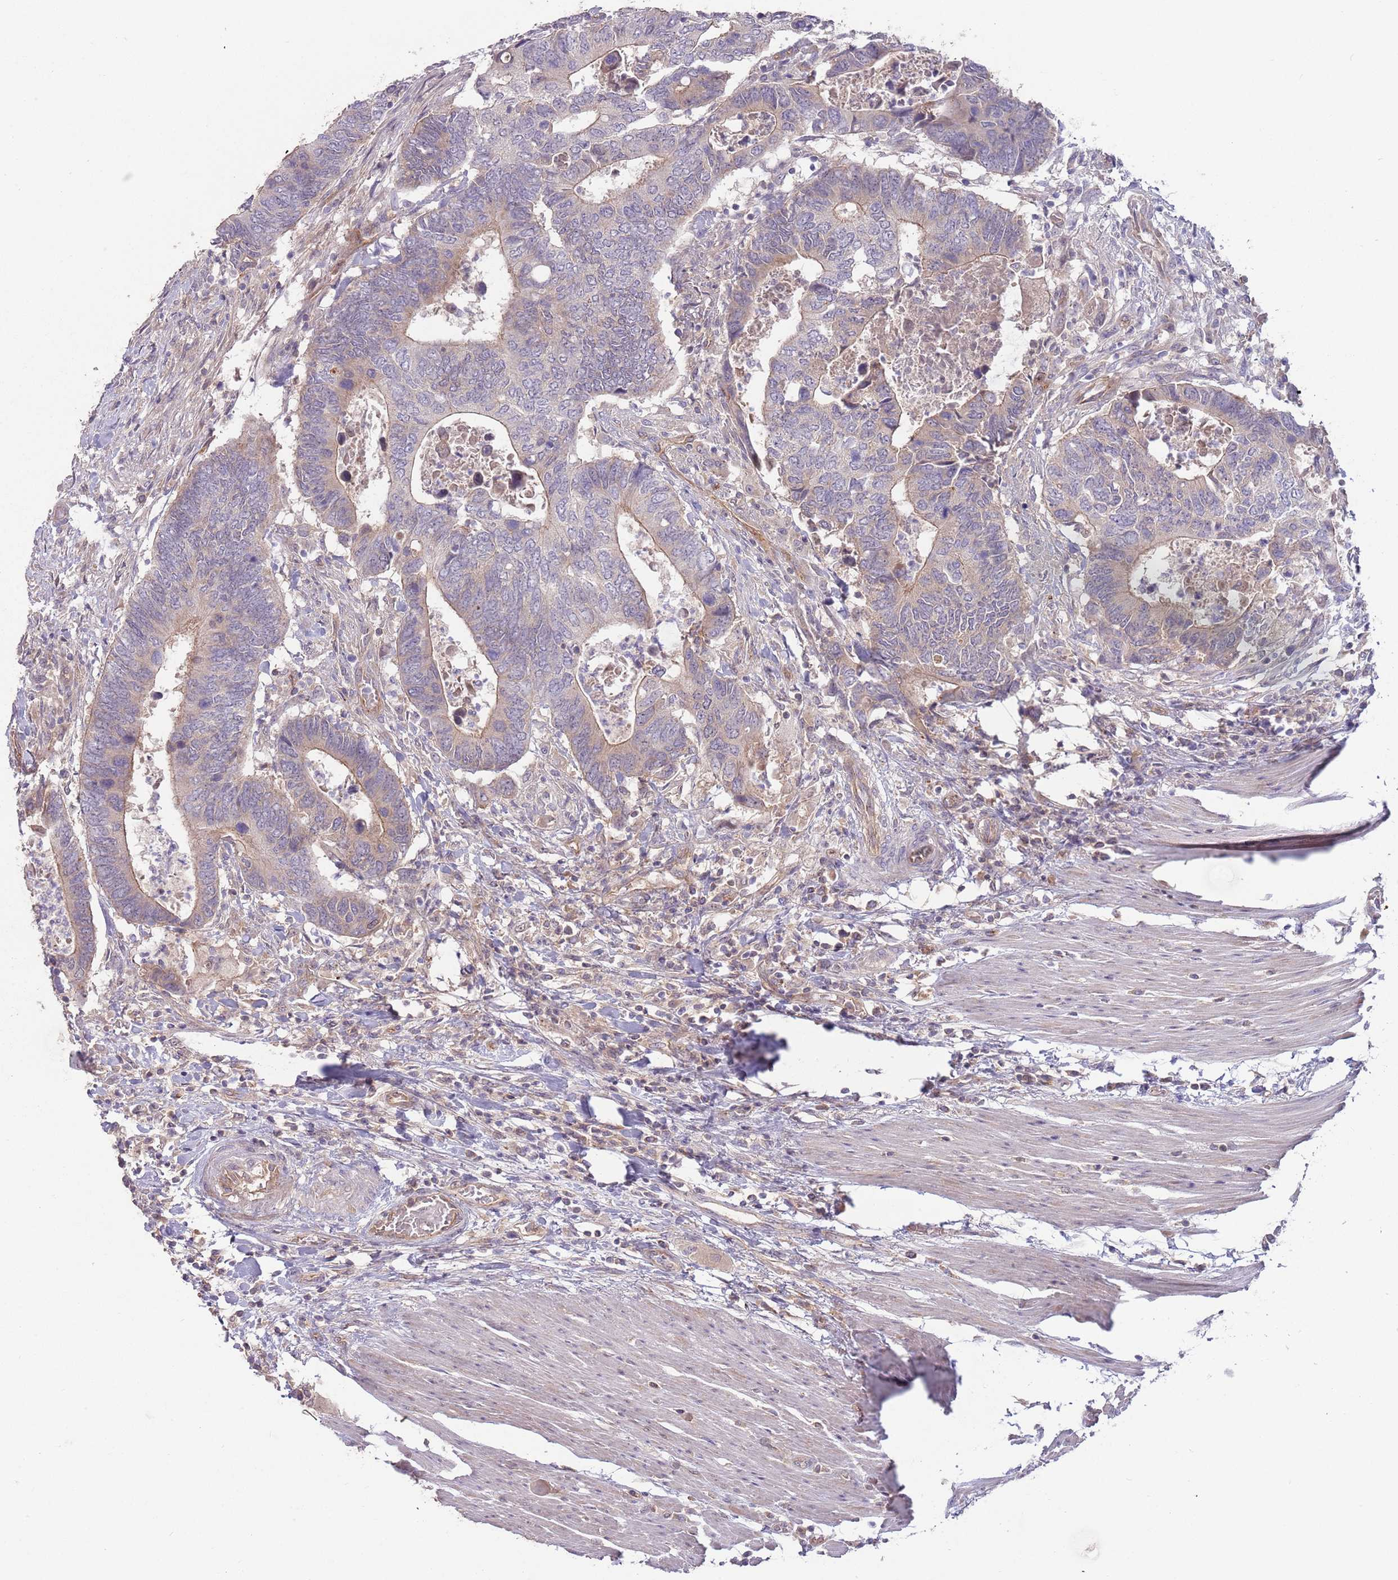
{"staining": {"intensity": "weak", "quantity": "25%-75%", "location": "cytoplasmic/membranous"}, "tissue": "colorectal cancer", "cell_type": "Tumor cells", "image_type": "cancer", "snomed": [{"axis": "morphology", "description": "Adenocarcinoma, NOS"}, {"axis": "topography", "description": "Colon"}], "caption": "A brown stain shows weak cytoplasmic/membranous positivity of a protein in colorectal cancer (adenocarcinoma) tumor cells.", "gene": "SAV1", "patient": {"sex": "male", "age": 87}}